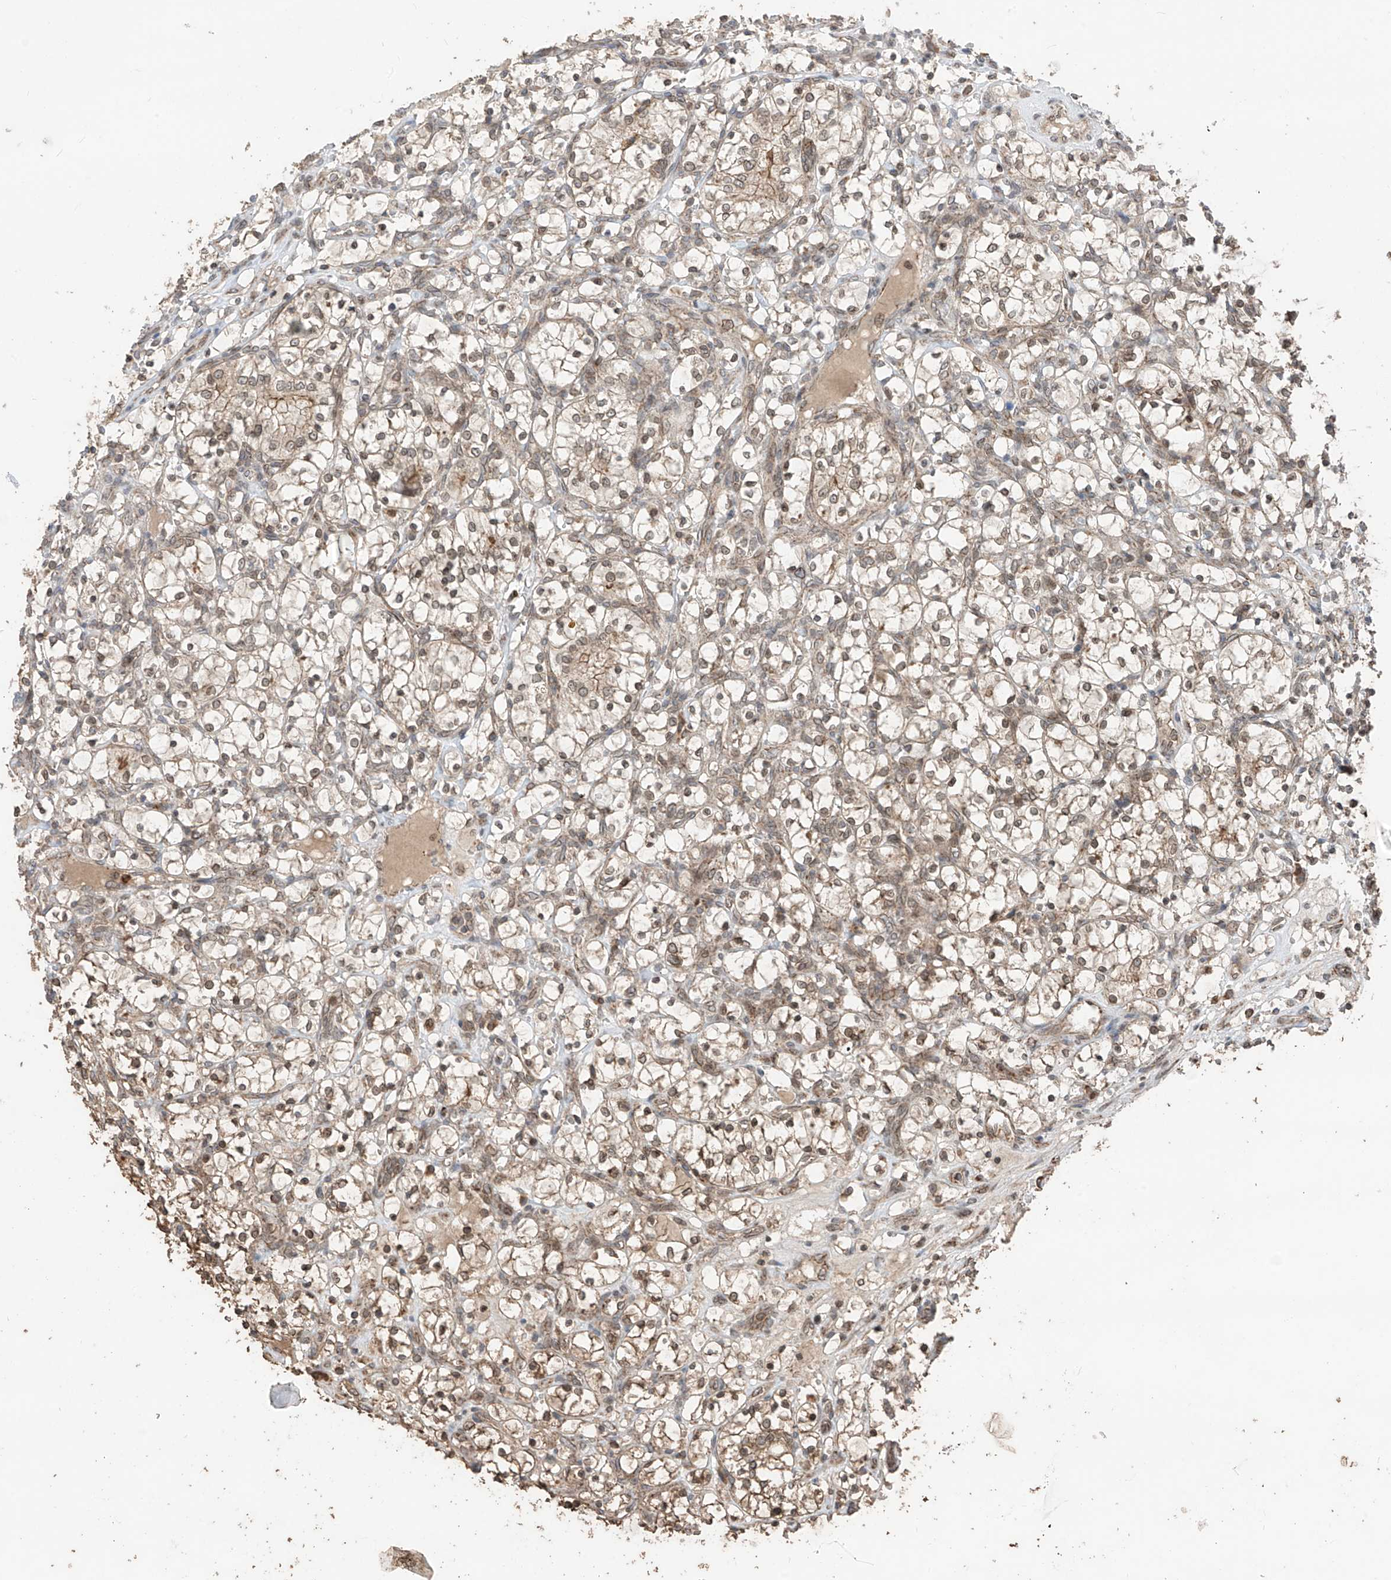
{"staining": {"intensity": "weak", "quantity": "25%-75%", "location": "cytoplasmic/membranous,nuclear"}, "tissue": "renal cancer", "cell_type": "Tumor cells", "image_type": "cancer", "snomed": [{"axis": "morphology", "description": "Adenocarcinoma, NOS"}, {"axis": "topography", "description": "Kidney"}], "caption": "Immunohistochemical staining of human renal cancer (adenocarcinoma) demonstrates low levels of weak cytoplasmic/membranous and nuclear positivity in approximately 25%-75% of tumor cells.", "gene": "AHCTF1", "patient": {"sex": "female", "age": 69}}